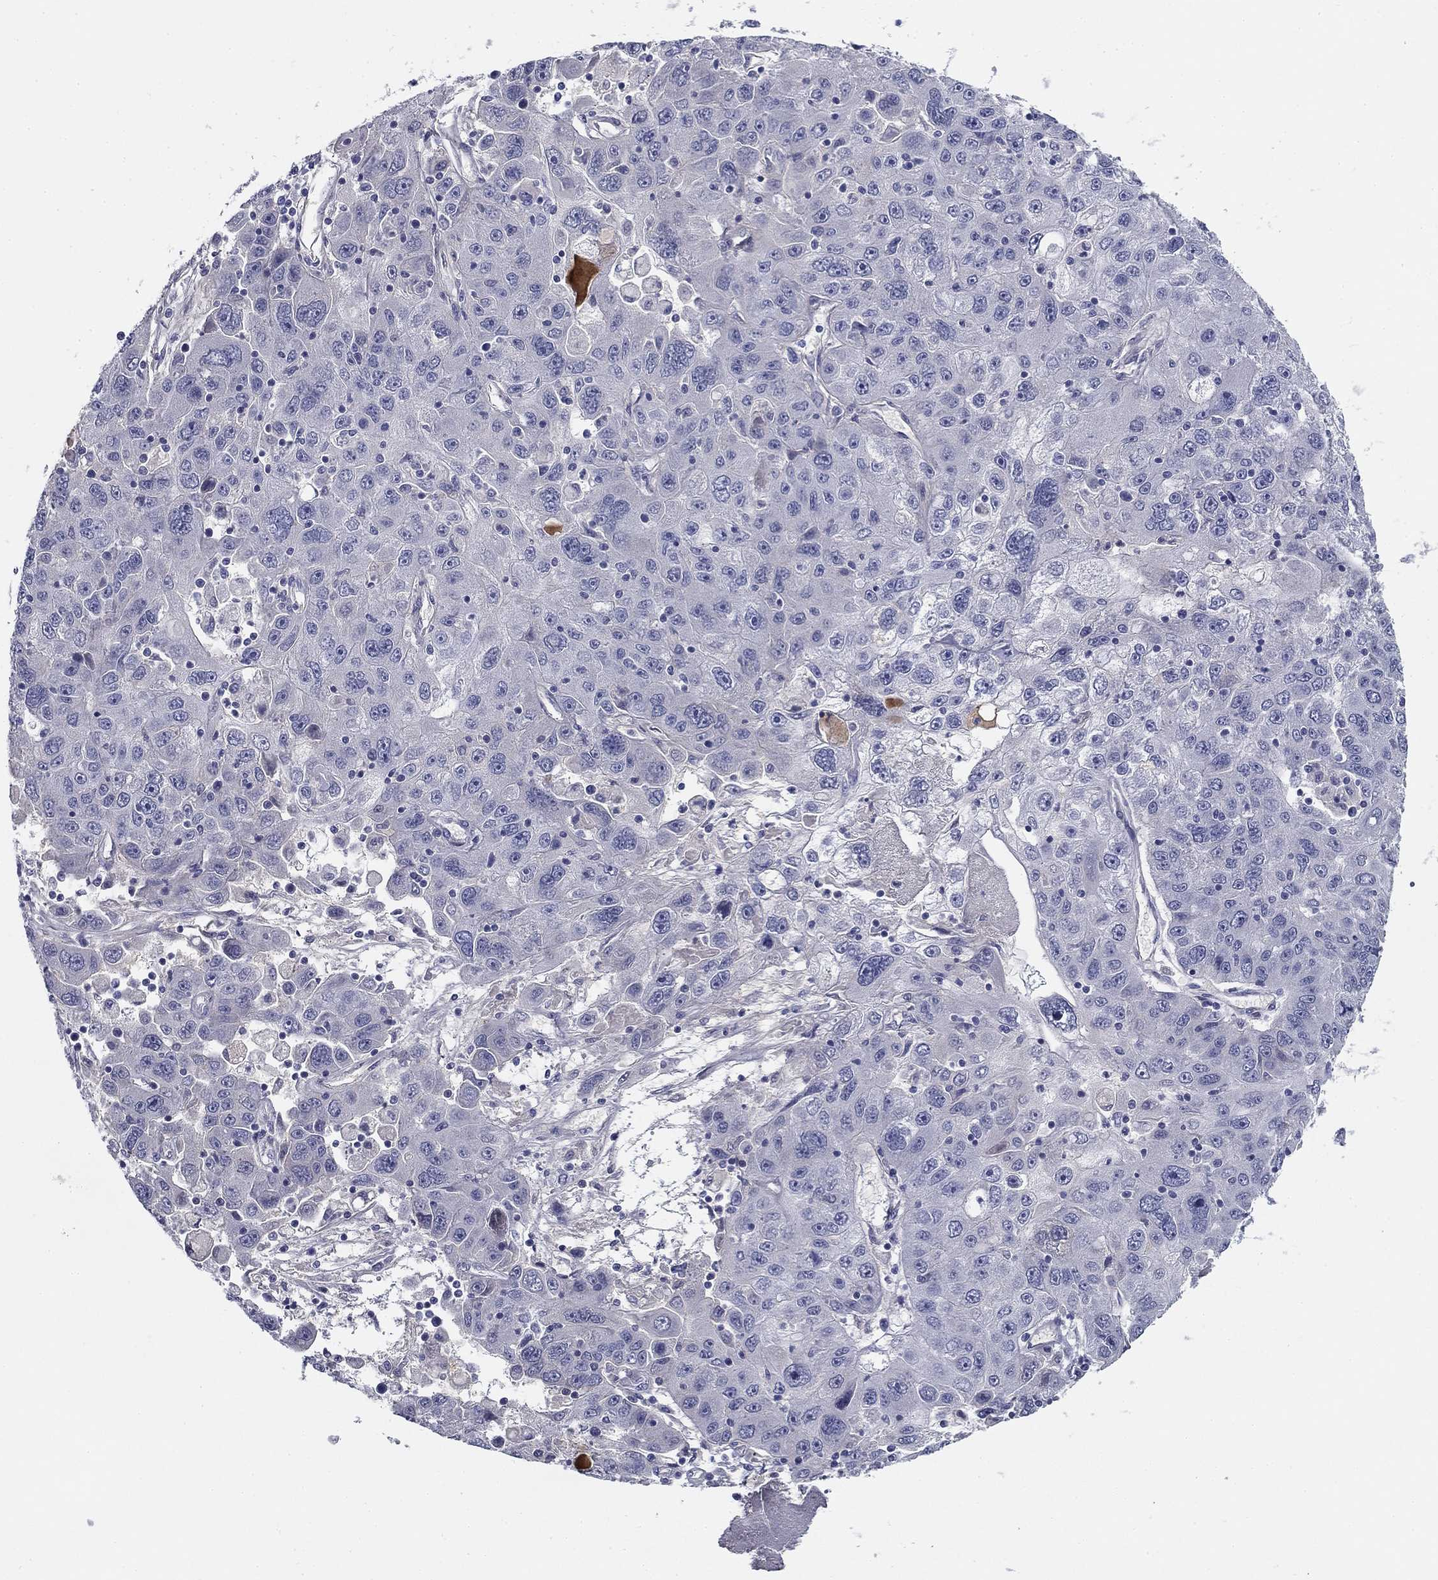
{"staining": {"intensity": "negative", "quantity": "none", "location": "none"}, "tissue": "stomach cancer", "cell_type": "Tumor cells", "image_type": "cancer", "snomed": [{"axis": "morphology", "description": "Adenocarcinoma, NOS"}, {"axis": "topography", "description": "Stomach"}], "caption": "The immunohistochemistry (IHC) histopathology image has no significant positivity in tumor cells of stomach adenocarcinoma tissue.", "gene": "CPLX4", "patient": {"sex": "male", "age": 56}}